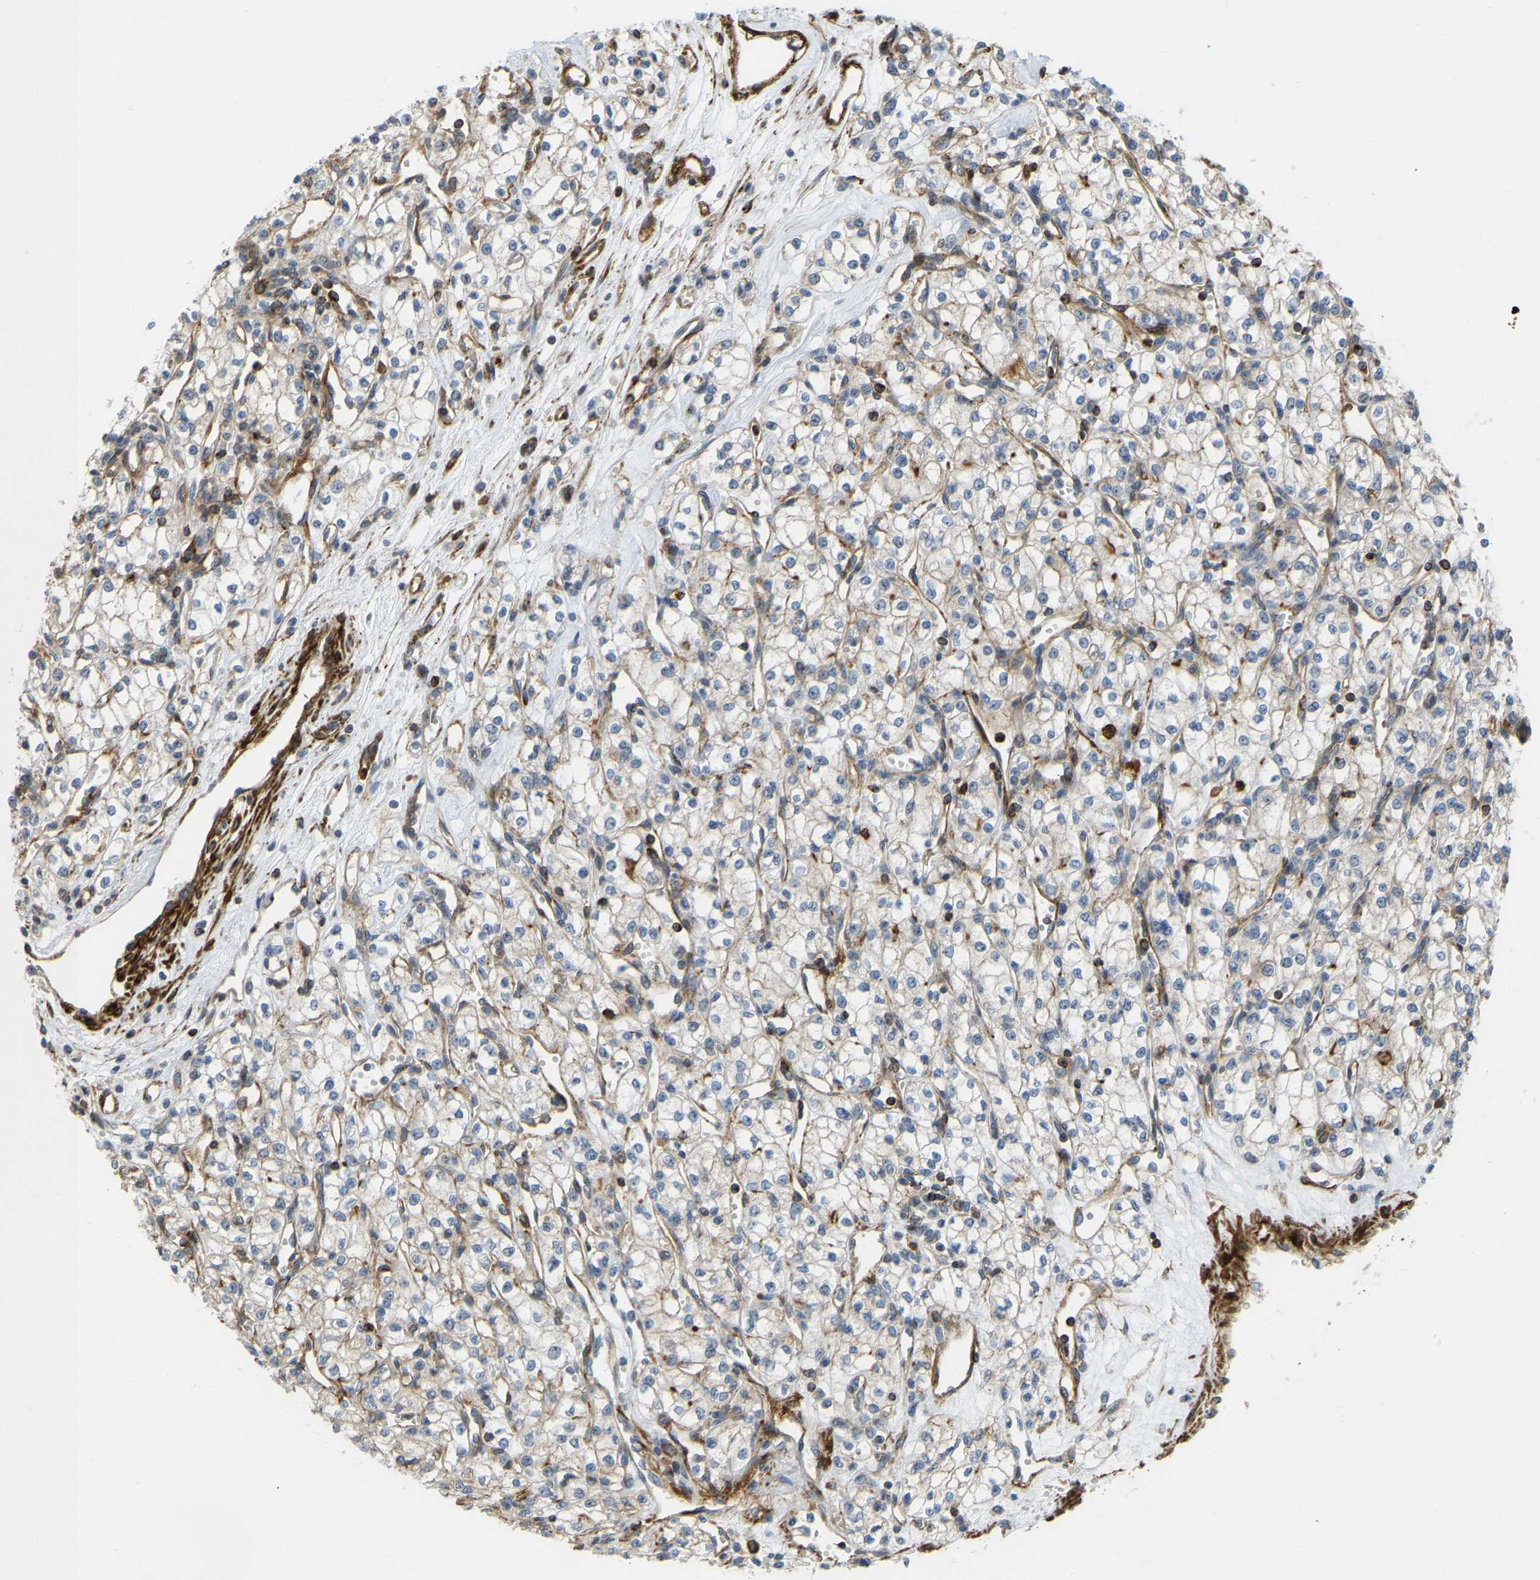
{"staining": {"intensity": "weak", "quantity": ">75%", "location": "cytoplasmic/membranous"}, "tissue": "renal cancer", "cell_type": "Tumor cells", "image_type": "cancer", "snomed": [{"axis": "morphology", "description": "Adenocarcinoma, NOS"}, {"axis": "topography", "description": "Kidney"}], "caption": "A brown stain highlights weak cytoplasmic/membranous positivity of a protein in adenocarcinoma (renal) tumor cells. Ihc stains the protein of interest in brown and the nuclei are stained blue.", "gene": "KIAA1671", "patient": {"sex": "male", "age": 59}}